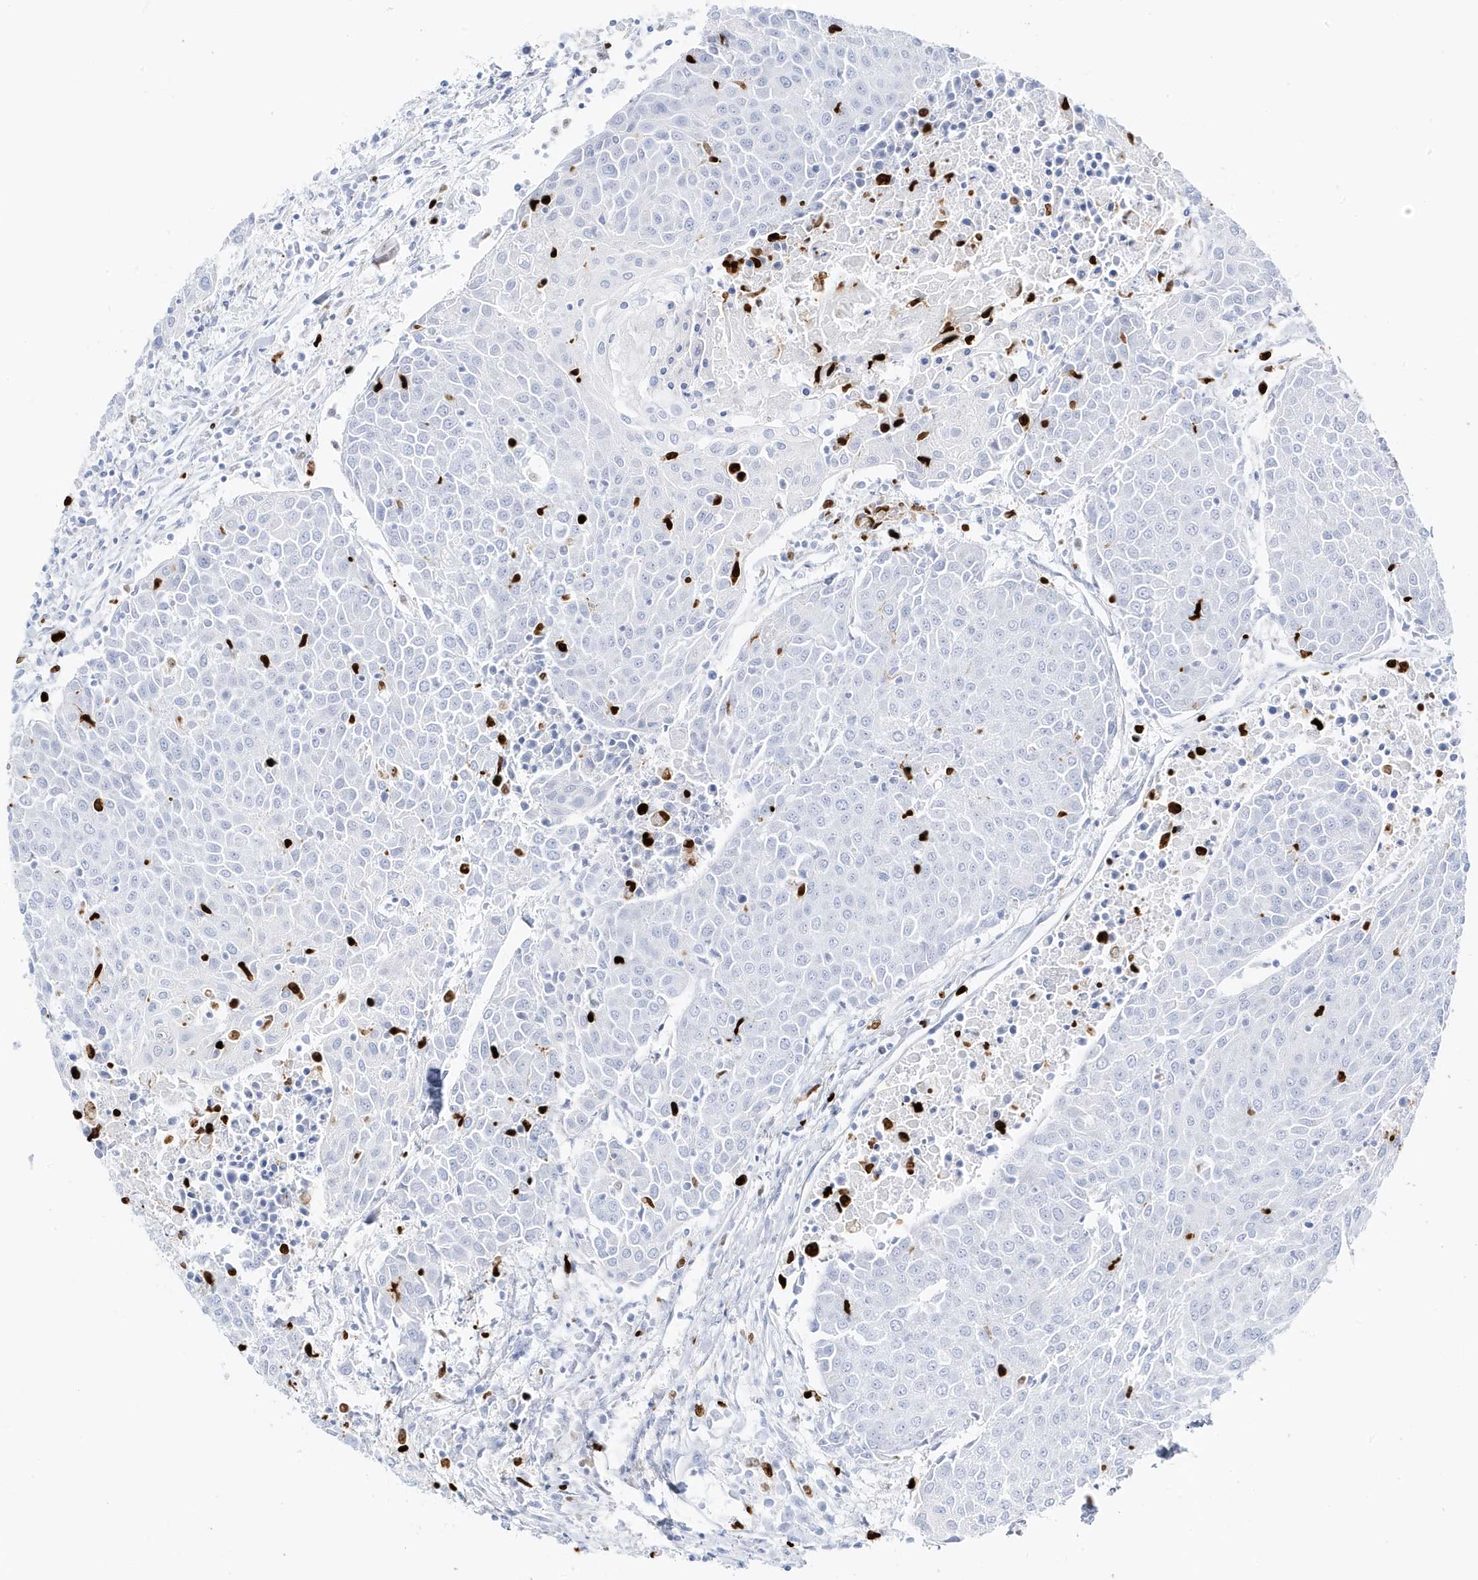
{"staining": {"intensity": "negative", "quantity": "none", "location": "none"}, "tissue": "urothelial cancer", "cell_type": "Tumor cells", "image_type": "cancer", "snomed": [{"axis": "morphology", "description": "Urothelial carcinoma, High grade"}, {"axis": "topography", "description": "Urinary bladder"}], "caption": "Immunohistochemistry of high-grade urothelial carcinoma shows no positivity in tumor cells.", "gene": "MNDA", "patient": {"sex": "female", "age": 85}}